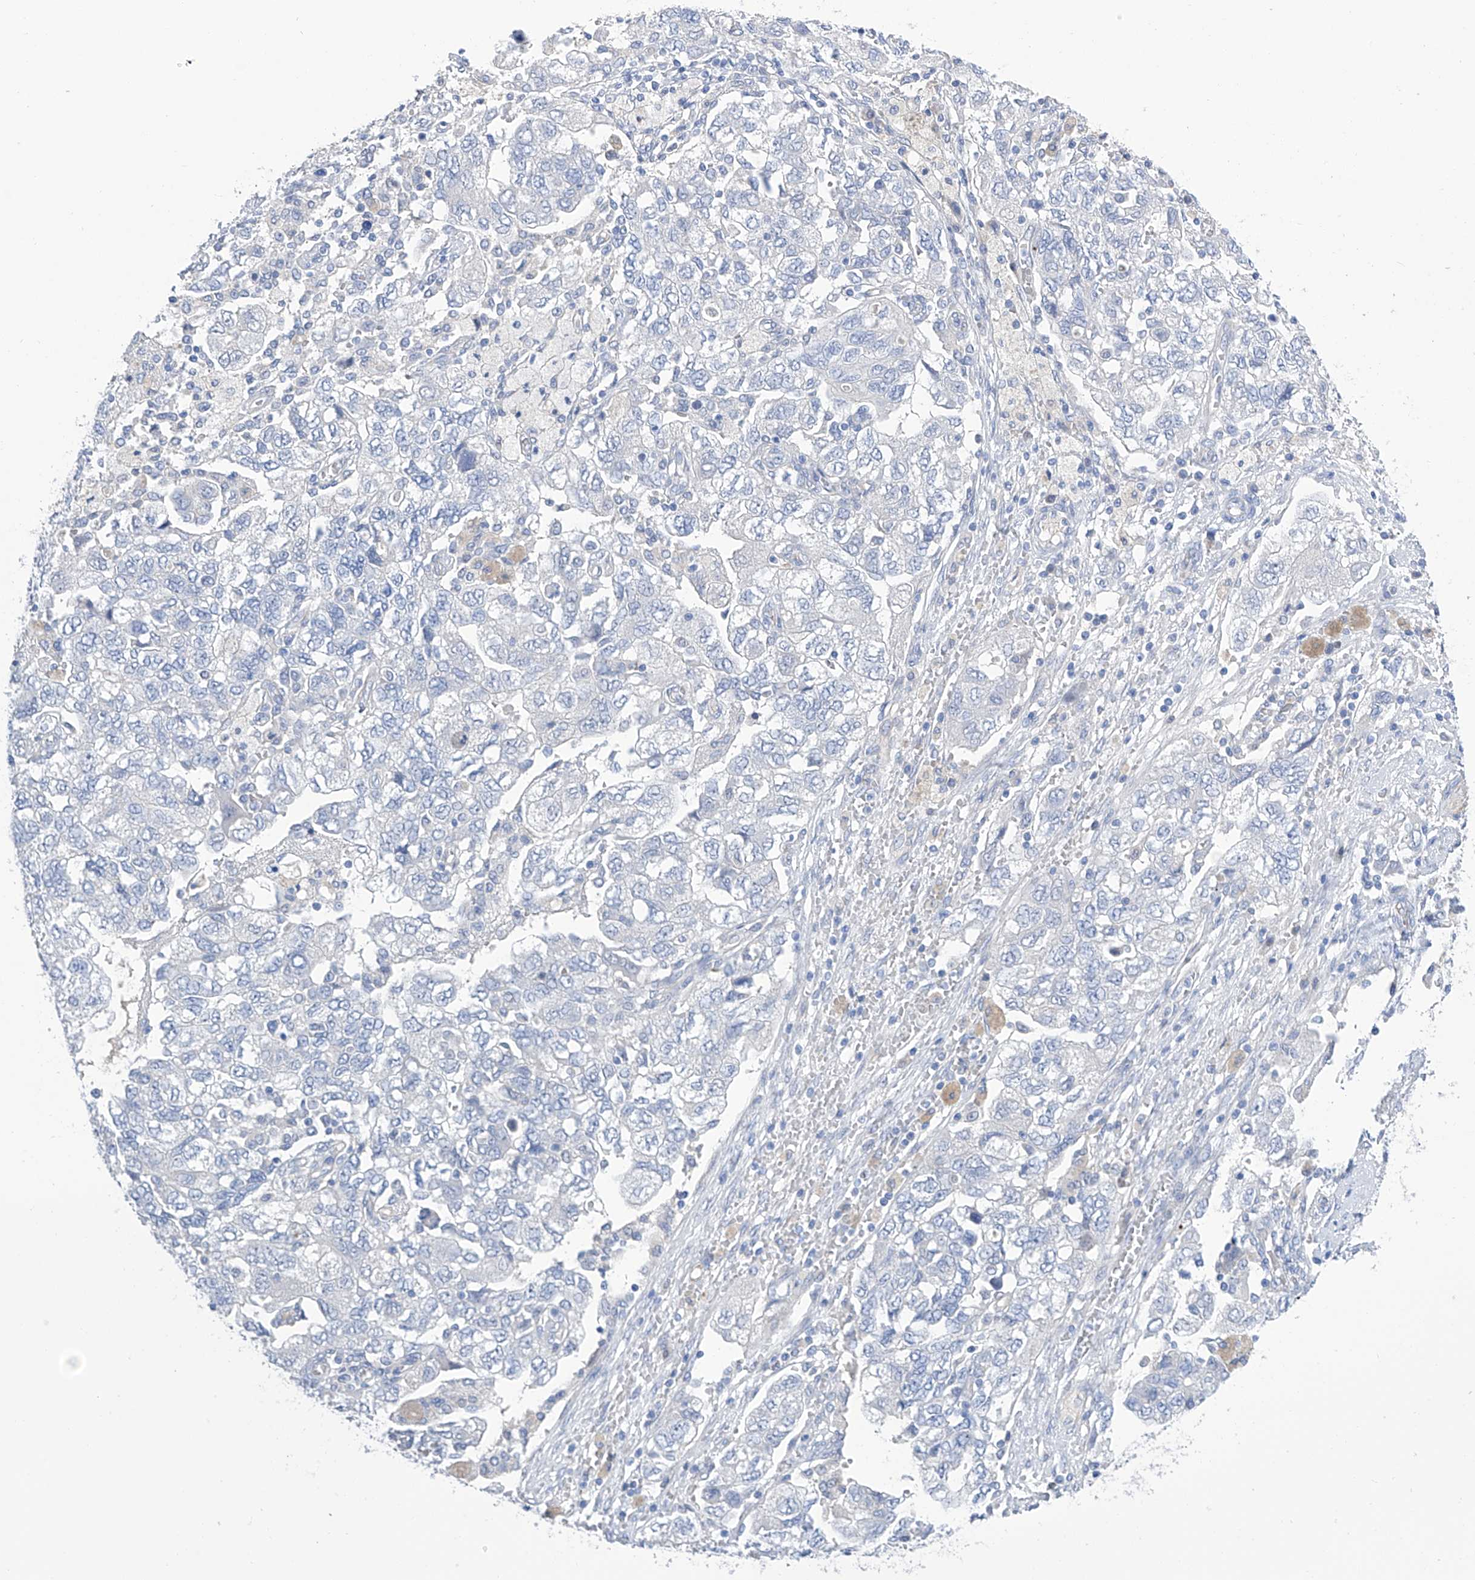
{"staining": {"intensity": "negative", "quantity": "none", "location": "none"}, "tissue": "ovarian cancer", "cell_type": "Tumor cells", "image_type": "cancer", "snomed": [{"axis": "morphology", "description": "Carcinoma, NOS"}, {"axis": "morphology", "description": "Cystadenocarcinoma, serous, NOS"}, {"axis": "topography", "description": "Ovary"}], "caption": "This is a photomicrograph of IHC staining of carcinoma (ovarian), which shows no positivity in tumor cells. (Stains: DAB immunohistochemistry with hematoxylin counter stain, Microscopy: brightfield microscopy at high magnification).", "gene": "PGM3", "patient": {"sex": "female", "age": 69}}